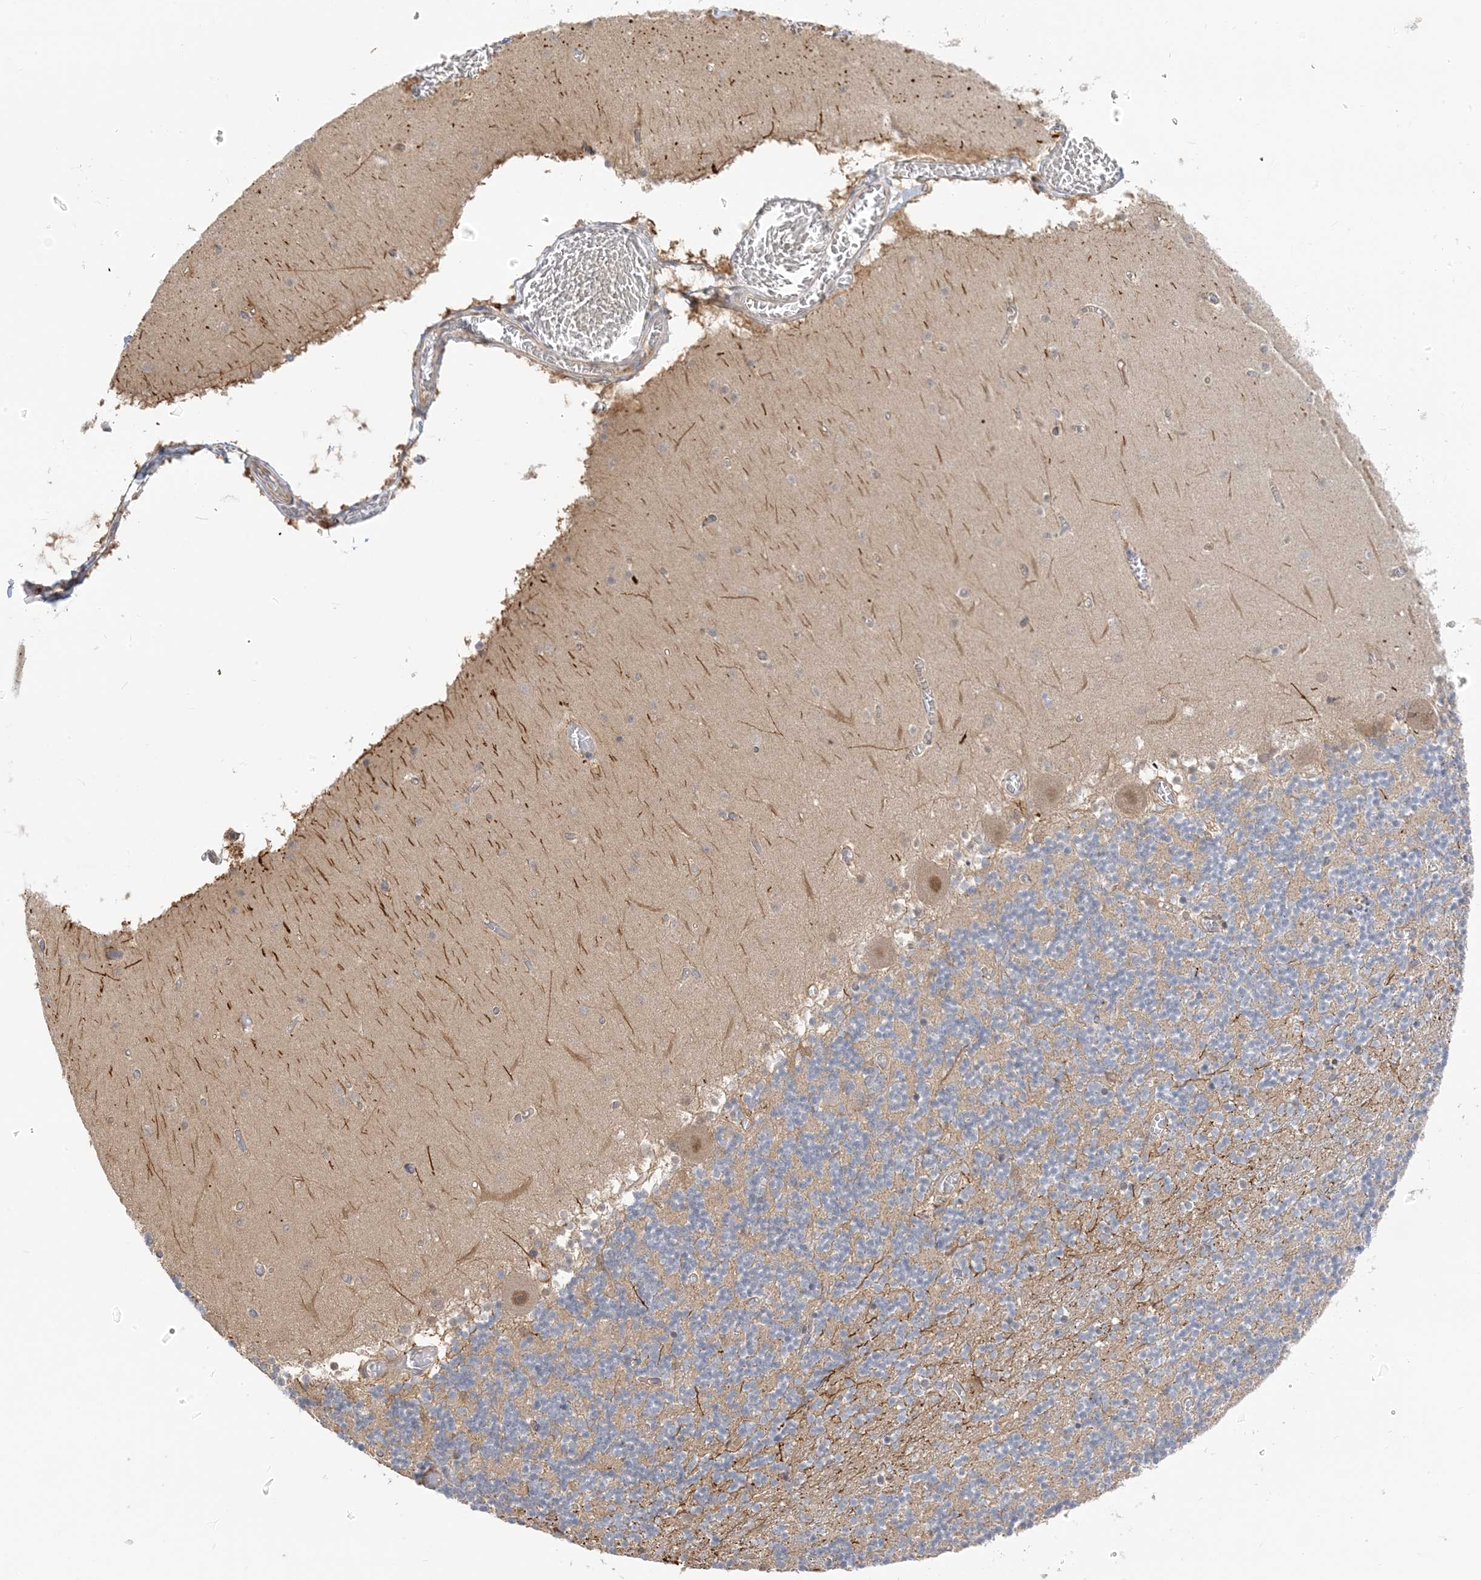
{"staining": {"intensity": "weak", "quantity": "25%-75%", "location": "cytoplasmic/membranous"}, "tissue": "cerebellum", "cell_type": "Cells in granular layer", "image_type": "normal", "snomed": [{"axis": "morphology", "description": "Normal tissue, NOS"}, {"axis": "topography", "description": "Cerebellum"}], "caption": "Unremarkable cerebellum displays weak cytoplasmic/membranous positivity in about 25%-75% of cells in granular layer, visualized by immunohistochemistry. (brown staining indicates protein expression, while blue staining denotes nuclei).", "gene": "WDR26", "patient": {"sex": "female", "age": 28}}